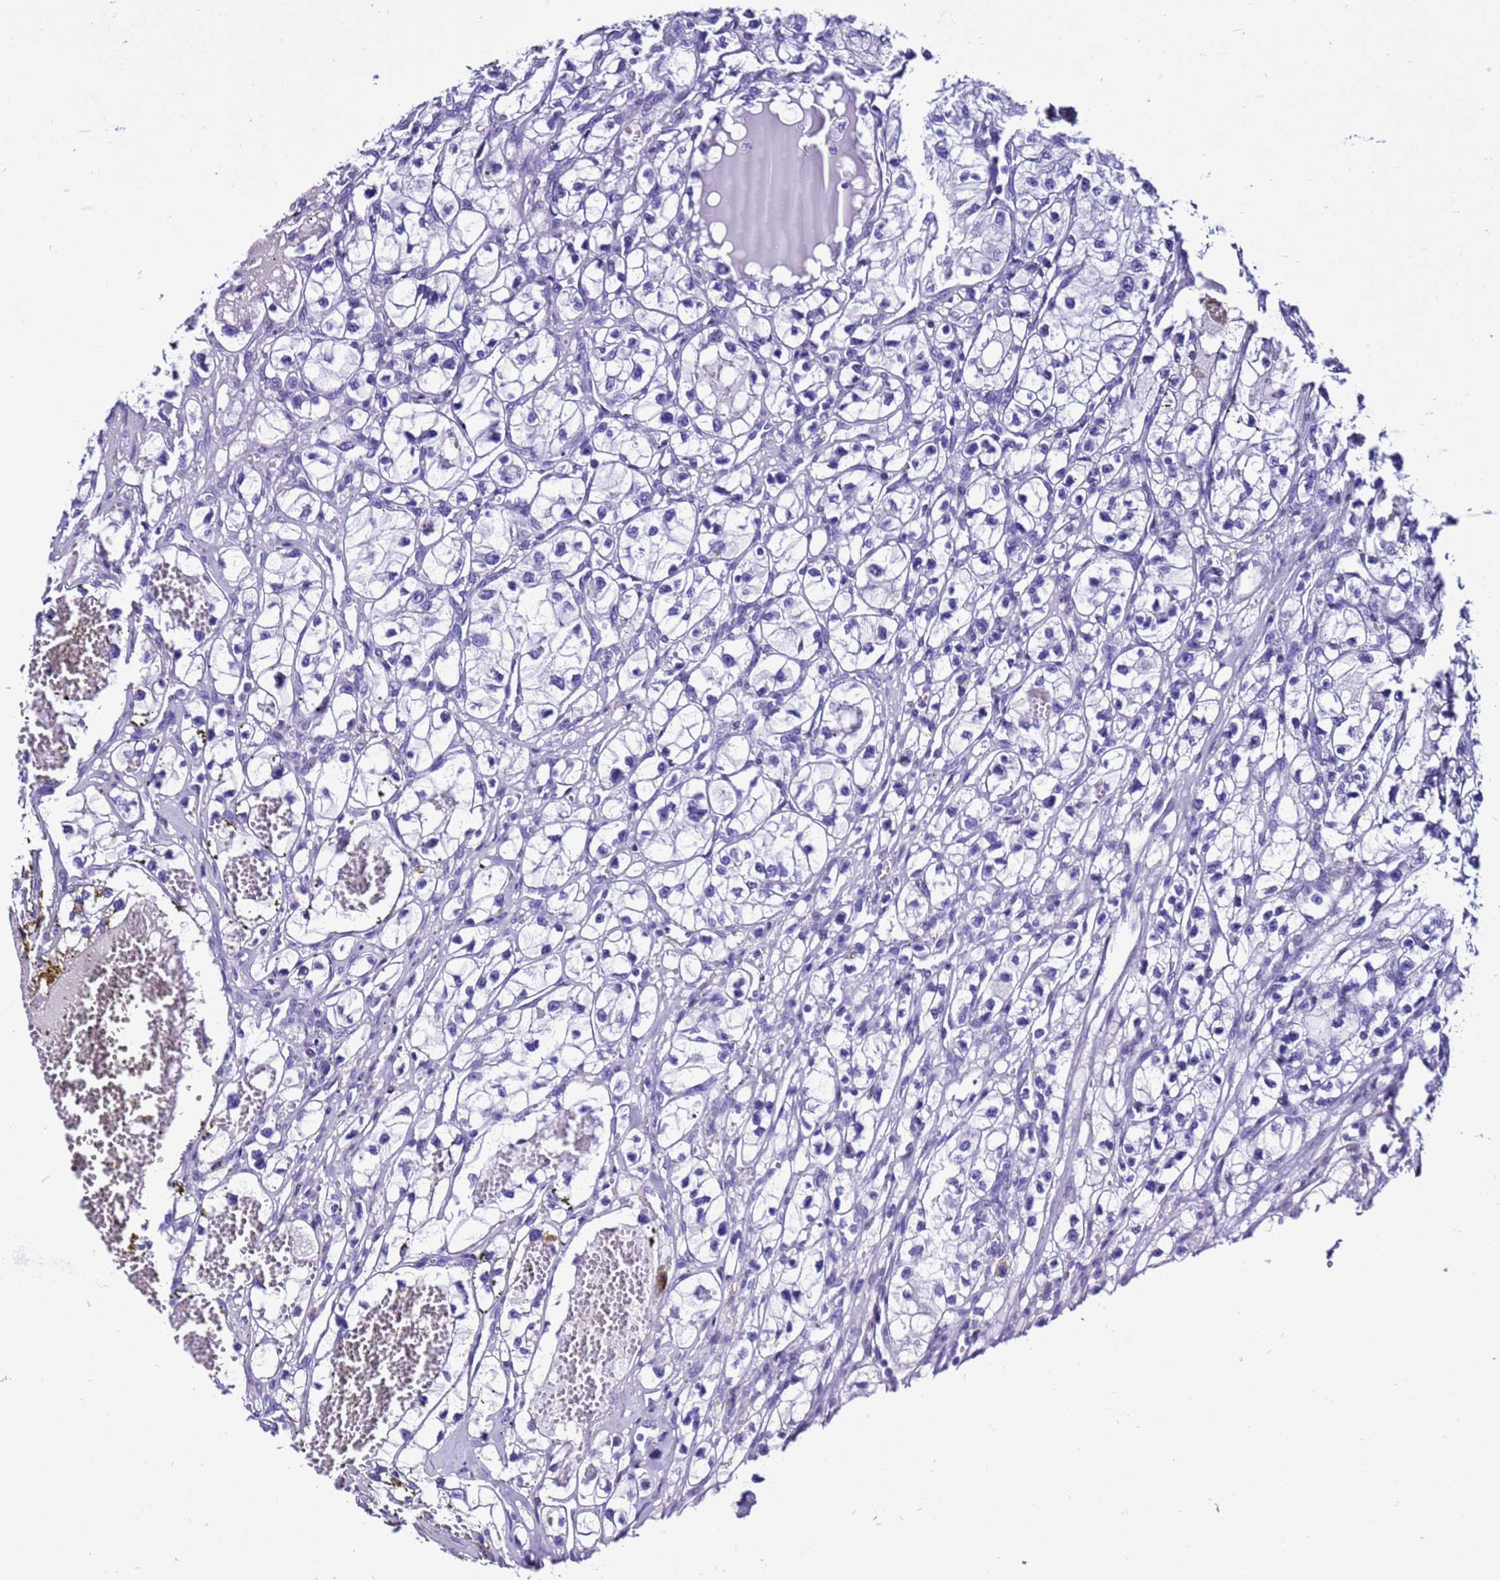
{"staining": {"intensity": "negative", "quantity": "none", "location": "none"}, "tissue": "renal cancer", "cell_type": "Tumor cells", "image_type": "cancer", "snomed": [{"axis": "morphology", "description": "Adenocarcinoma, NOS"}, {"axis": "topography", "description": "Kidney"}], "caption": "Immunohistochemistry histopathology image of renal adenocarcinoma stained for a protein (brown), which displays no staining in tumor cells. Brightfield microscopy of IHC stained with DAB (brown) and hematoxylin (blue), captured at high magnification.", "gene": "ZNF417", "patient": {"sex": "female", "age": 57}}